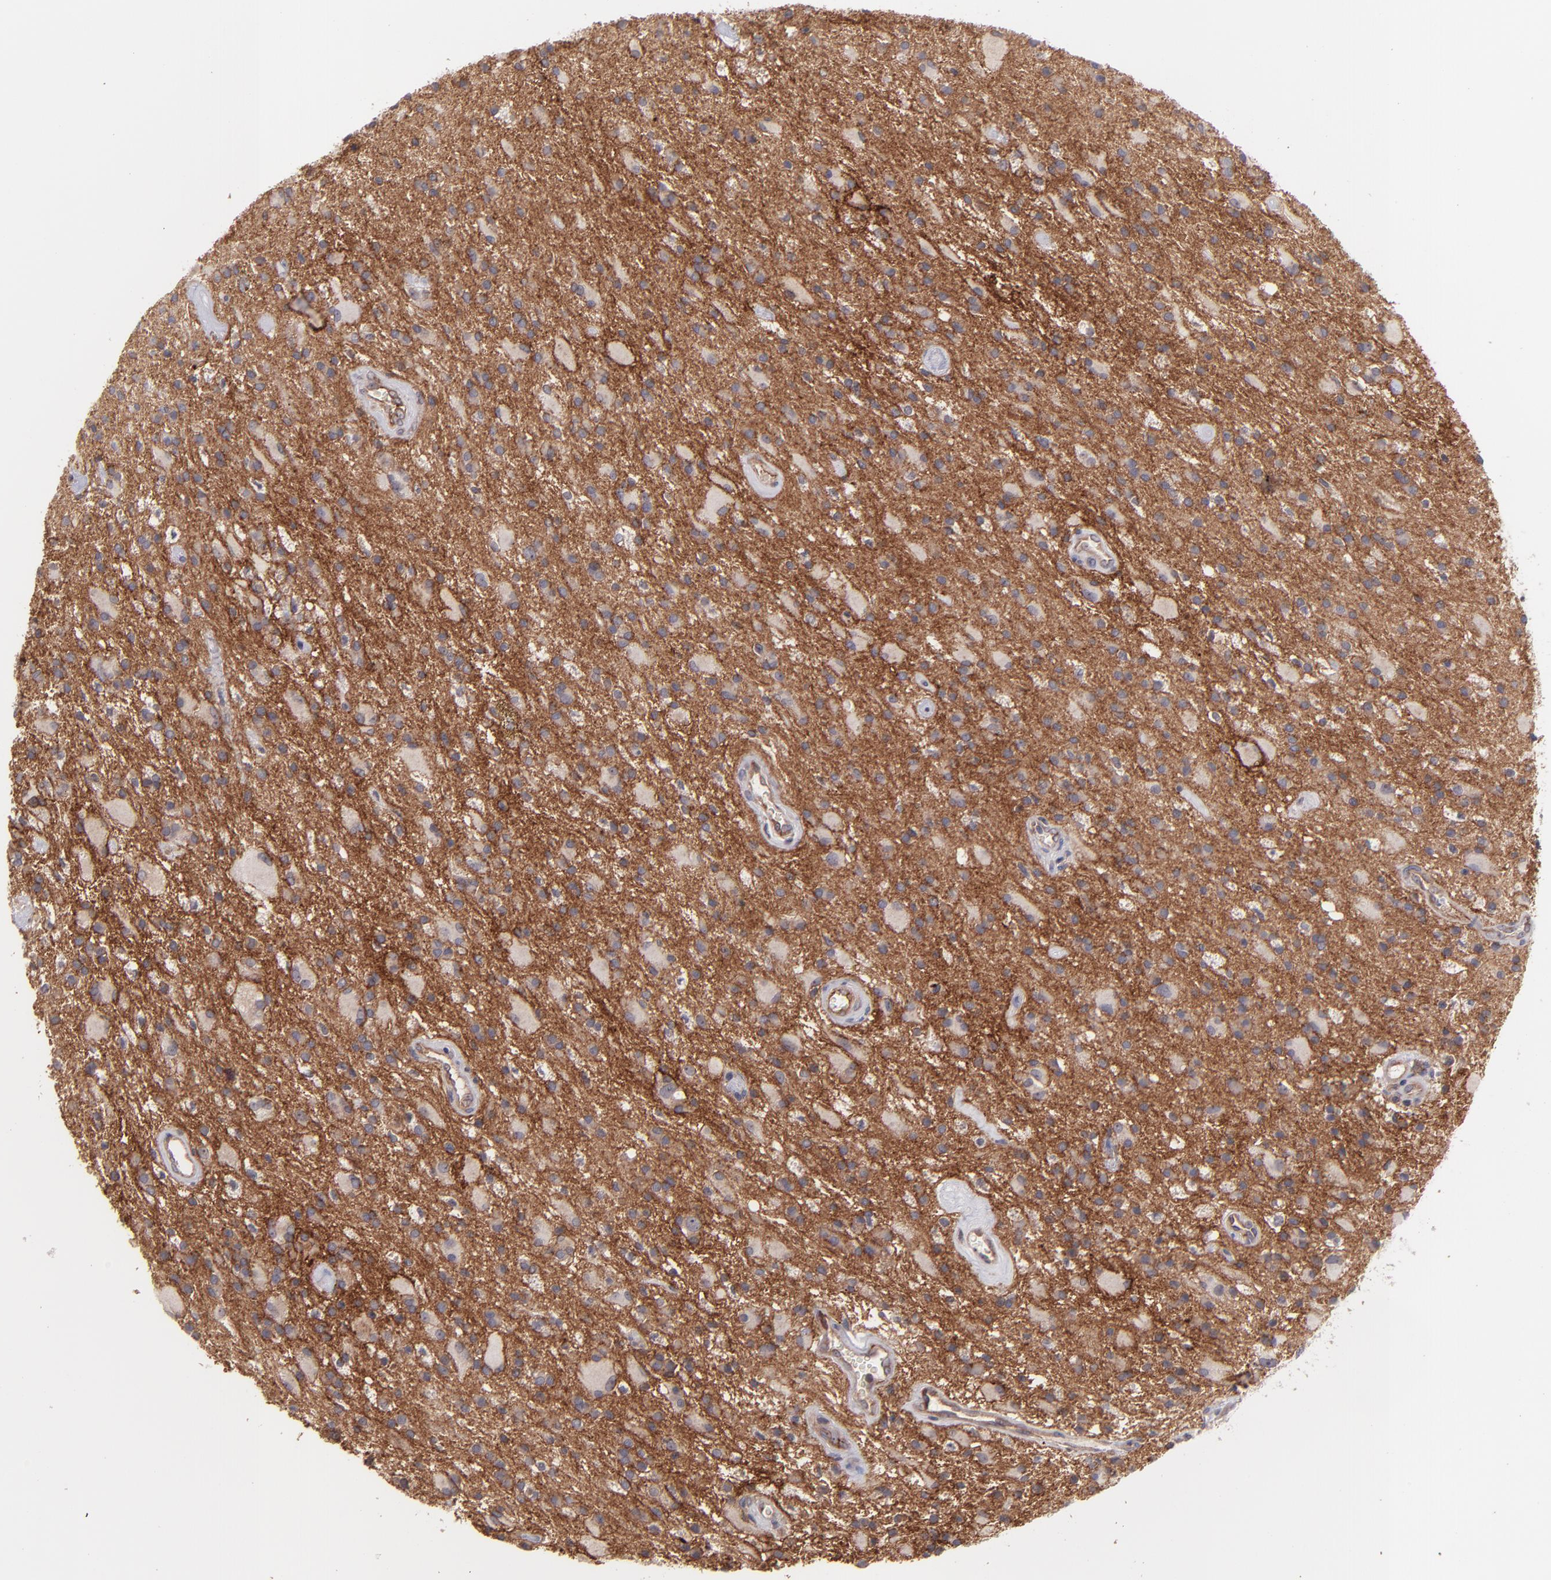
{"staining": {"intensity": "strong", "quantity": "25%-75%", "location": "cytoplasmic/membranous"}, "tissue": "glioma", "cell_type": "Tumor cells", "image_type": "cancer", "snomed": [{"axis": "morphology", "description": "Glioma, malignant, Low grade"}, {"axis": "topography", "description": "Brain"}], "caption": "Protein analysis of glioma tissue demonstrates strong cytoplasmic/membranous positivity in about 25%-75% of tumor cells.", "gene": "ICAM1", "patient": {"sex": "male", "age": 58}}